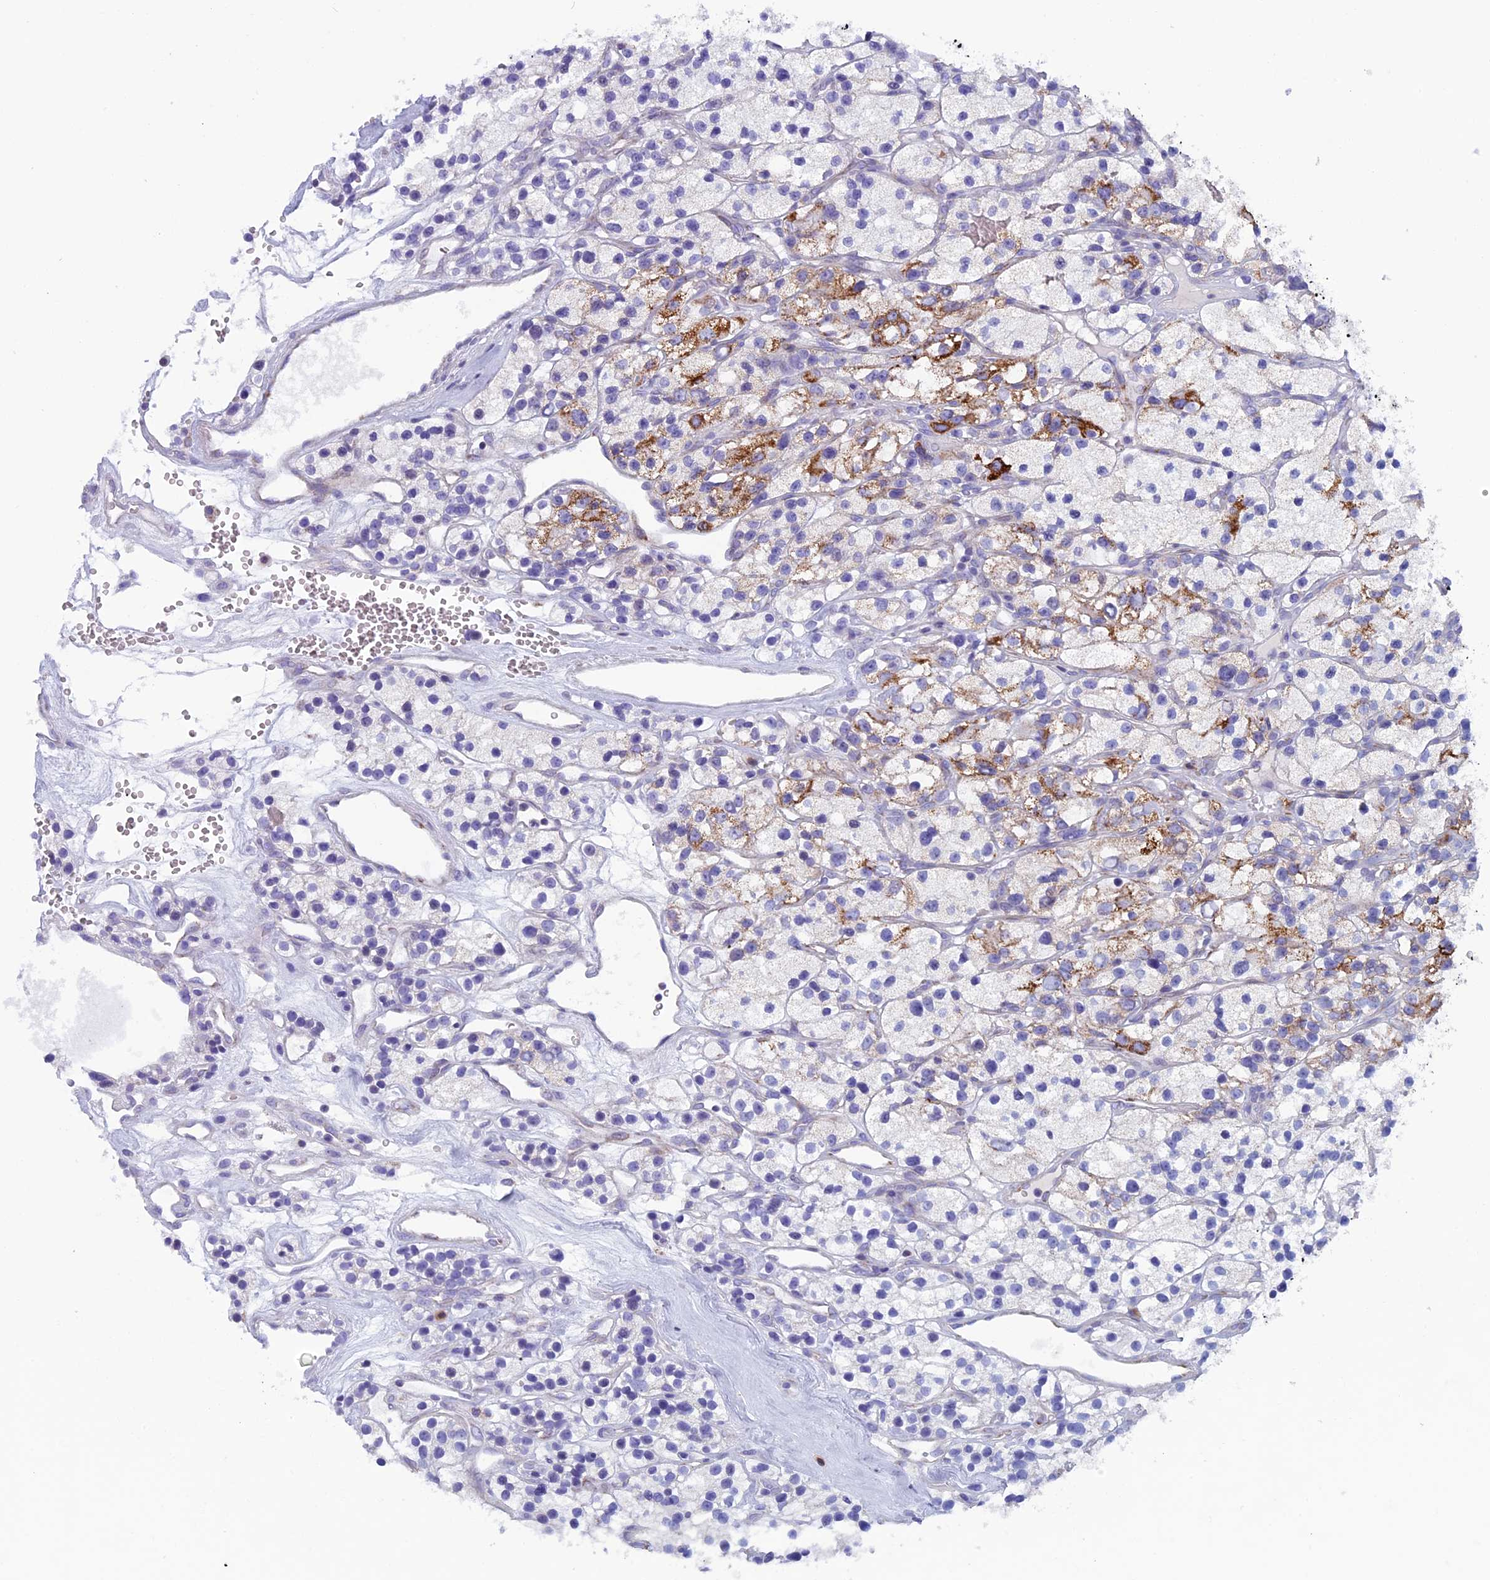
{"staining": {"intensity": "moderate", "quantity": "25%-75%", "location": "cytoplasmic/membranous"}, "tissue": "renal cancer", "cell_type": "Tumor cells", "image_type": "cancer", "snomed": [{"axis": "morphology", "description": "Adenocarcinoma, NOS"}, {"axis": "topography", "description": "Kidney"}], "caption": "About 25%-75% of tumor cells in renal cancer reveal moderate cytoplasmic/membranous protein positivity as visualized by brown immunohistochemical staining.", "gene": "ZNF563", "patient": {"sex": "female", "age": 57}}